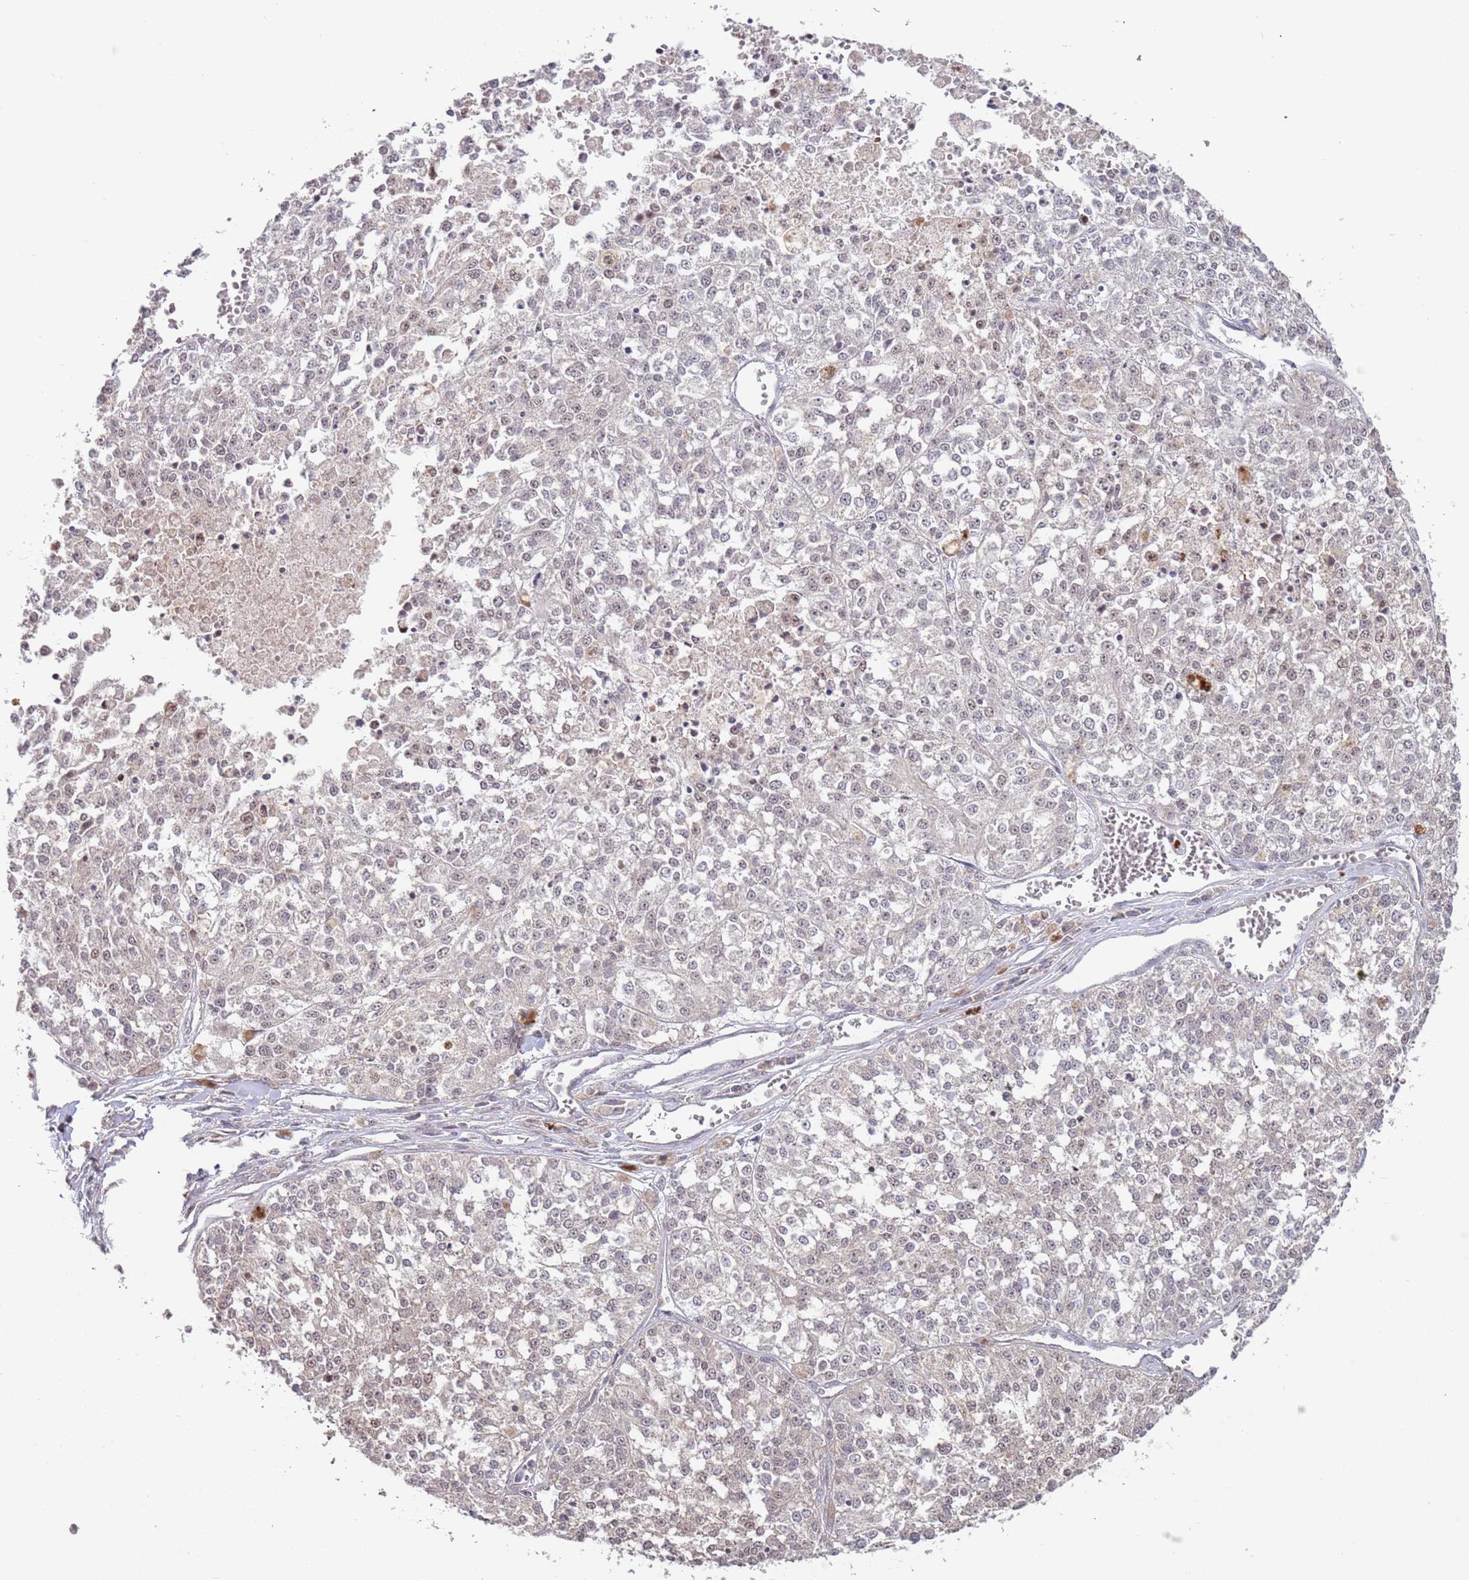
{"staining": {"intensity": "weak", "quantity": "<25%", "location": "nuclear"}, "tissue": "melanoma", "cell_type": "Tumor cells", "image_type": "cancer", "snomed": [{"axis": "morphology", "description": "Malignant melanoma, NOS"}, {"axis": "topography", "description": "Skin"}], "caption": "Human malignant melanoma stained for a protein using IHC displays no positivity in tumor cells.", "gene": "TMEM64", "patient": {"sex": "female", "age": 64}}